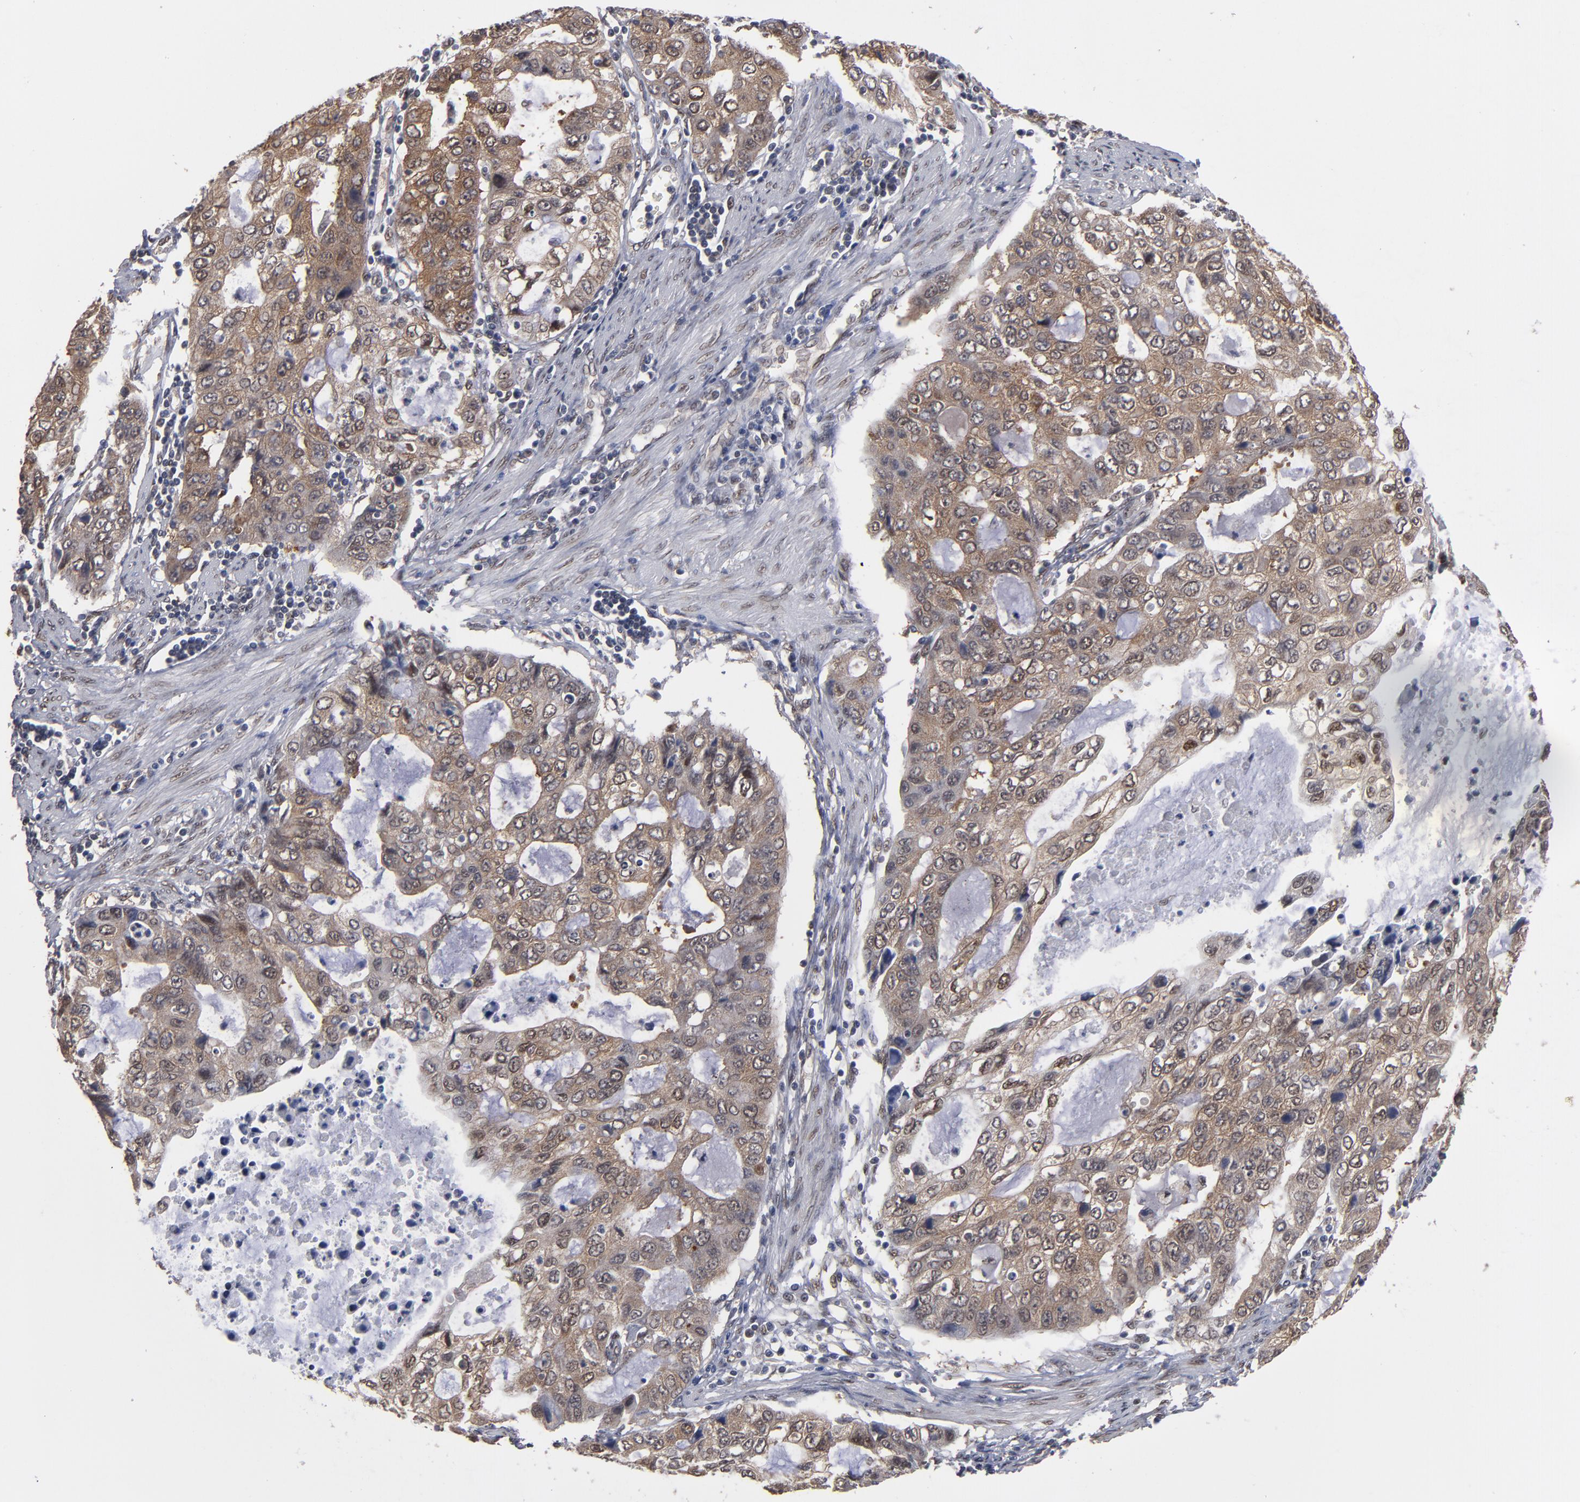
{"staining": {"intensity": "moderate", "quantity": ">75%", "location": "cytoplasmic/membranous,nuclear"}, "tissue": "stomach cancer", "cell_type": "Tumor cells", "image_type": "cancer", "snomed": [{"axis": "morphology", "description": "Adenocarcinoma, NOS"}, {"axis": "topography", "description": "Stomach, upper"}], "caption": "Immunohistochemistry (IHC) of stomach cancer (adenocarcinoma) exhibits medium levels of moderate cytoplasmic/membranous and nuclear positivity in approximately >75% of tumor cells. (DAB IHC, brown staining for protein, blue staining for nuclei).", "gene": "HUWE1", "patient": {"sex": "female", "age": 52}}